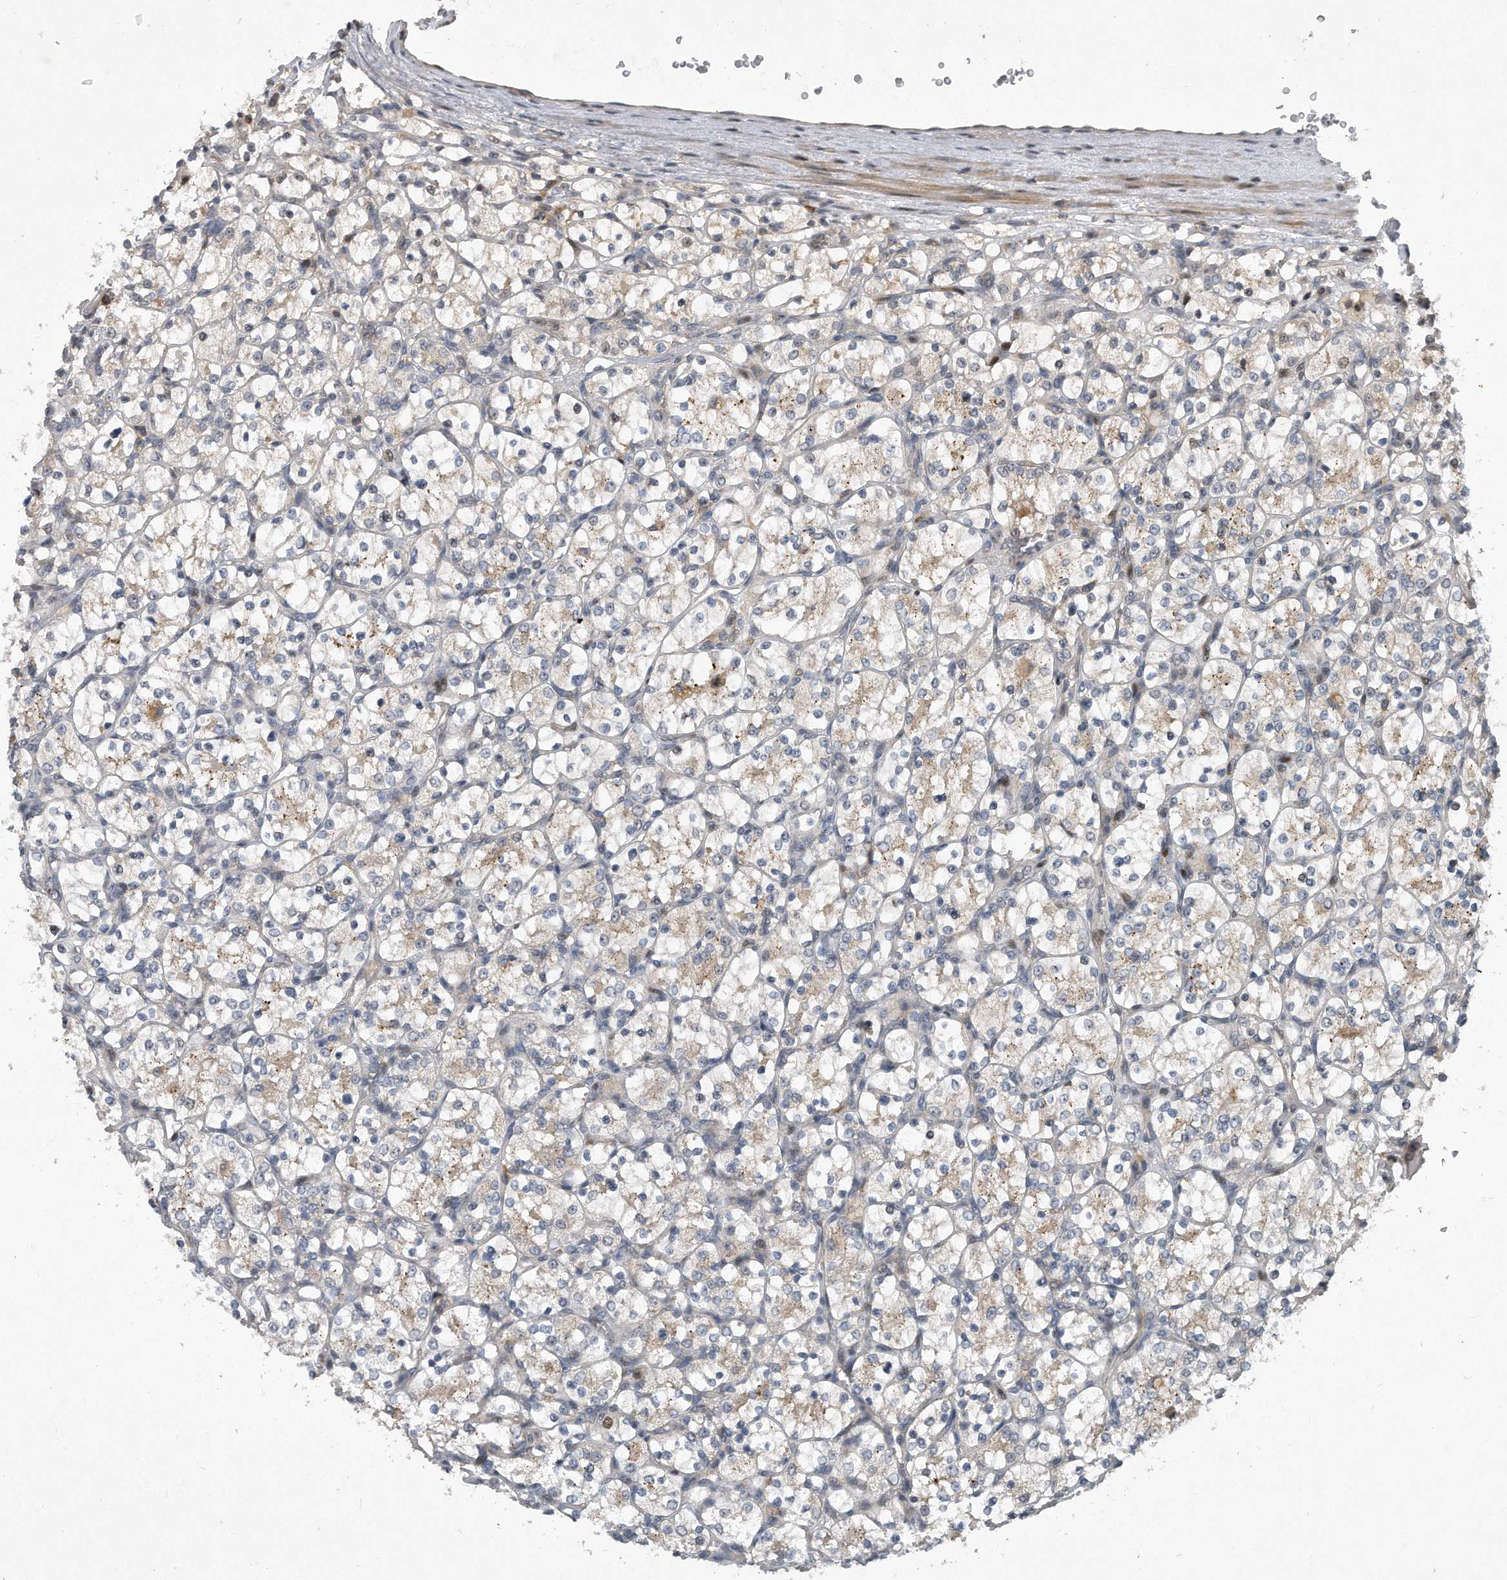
{"staining": {"intensity": "weak", "quantity": "25%-75%", "location": "cytoplasmic/membranous"}, "tissue": "renal cancer", "cell_type": "Tumor cells", "image_type": "cancer", "snomed": [{"axis": "morphology", "description": "Adenocarcinoma, NOS"}, {"axis": "topography", "description": "Kidney"}], "caption": "Human renal adenocarcinoma stained with a brown dye exhibits weak cytoplasmic/membranous positive staining in approximately 25%-75% of tumor cells.", "gene": "PGBD2", "patient": {"sex": "female", "age": 69}}